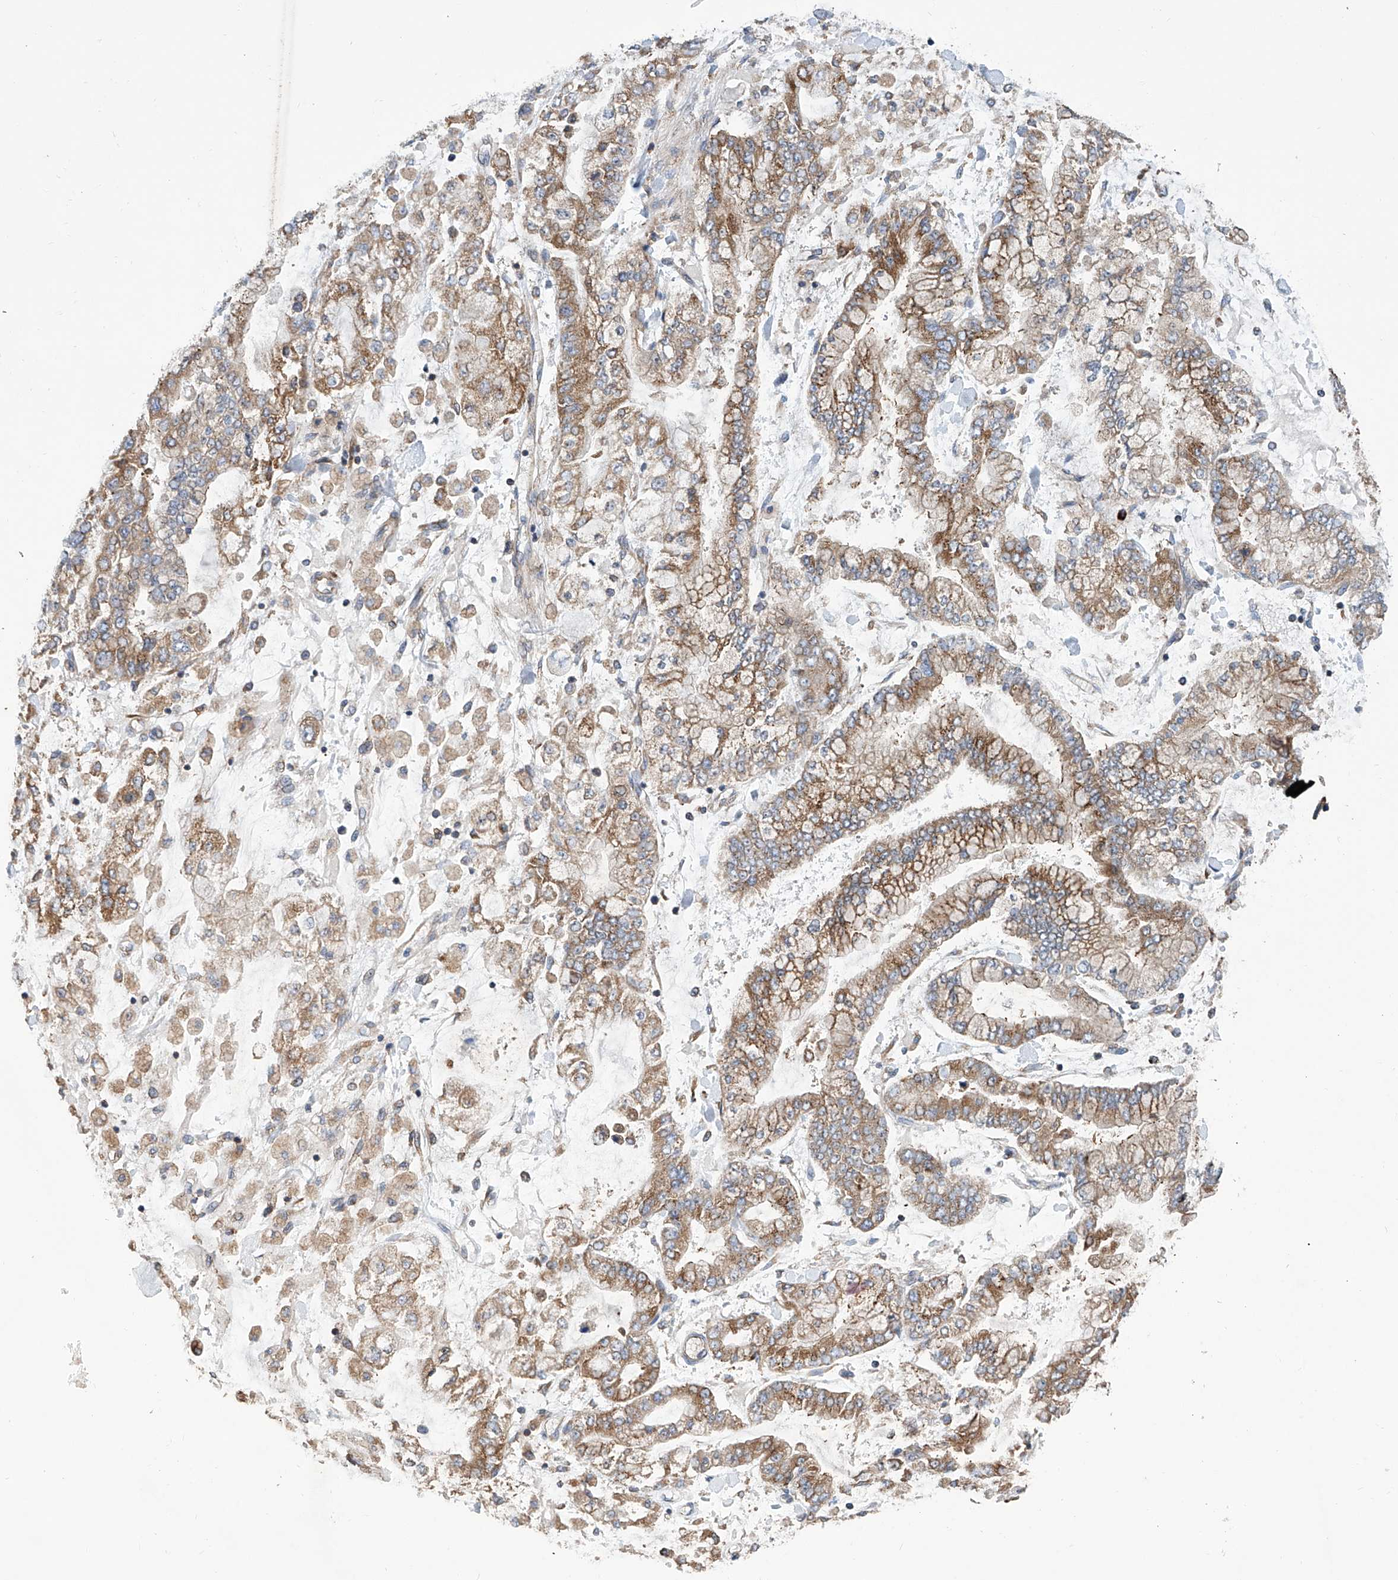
{"staining": {"intensity": "moderate", "quantity": ">75%", "location": "cytoplasmic/membranous"}, "tissue": "stomach cancer", "cell_type": "Tumor cells", "image_type": "cancer", "snomed": [{"axis": "morphology", "description": "Normal tissue, NOS"}, {"axis": "morphology", "description": "Adenocarcinoma, NOS"}, {"axis": "topography", "description": "Stomach, upper"}, {"axis": "topography", "description": "Stomach"}], "caption": "Tumor cells demonstrate medium levels of moderate cytoplasmic/membranous staining in about >75% of cells in stomach cancer (adenocarcinoma).", "gene": "SENP2", "patient": {"sex": "male", "age": 76}}